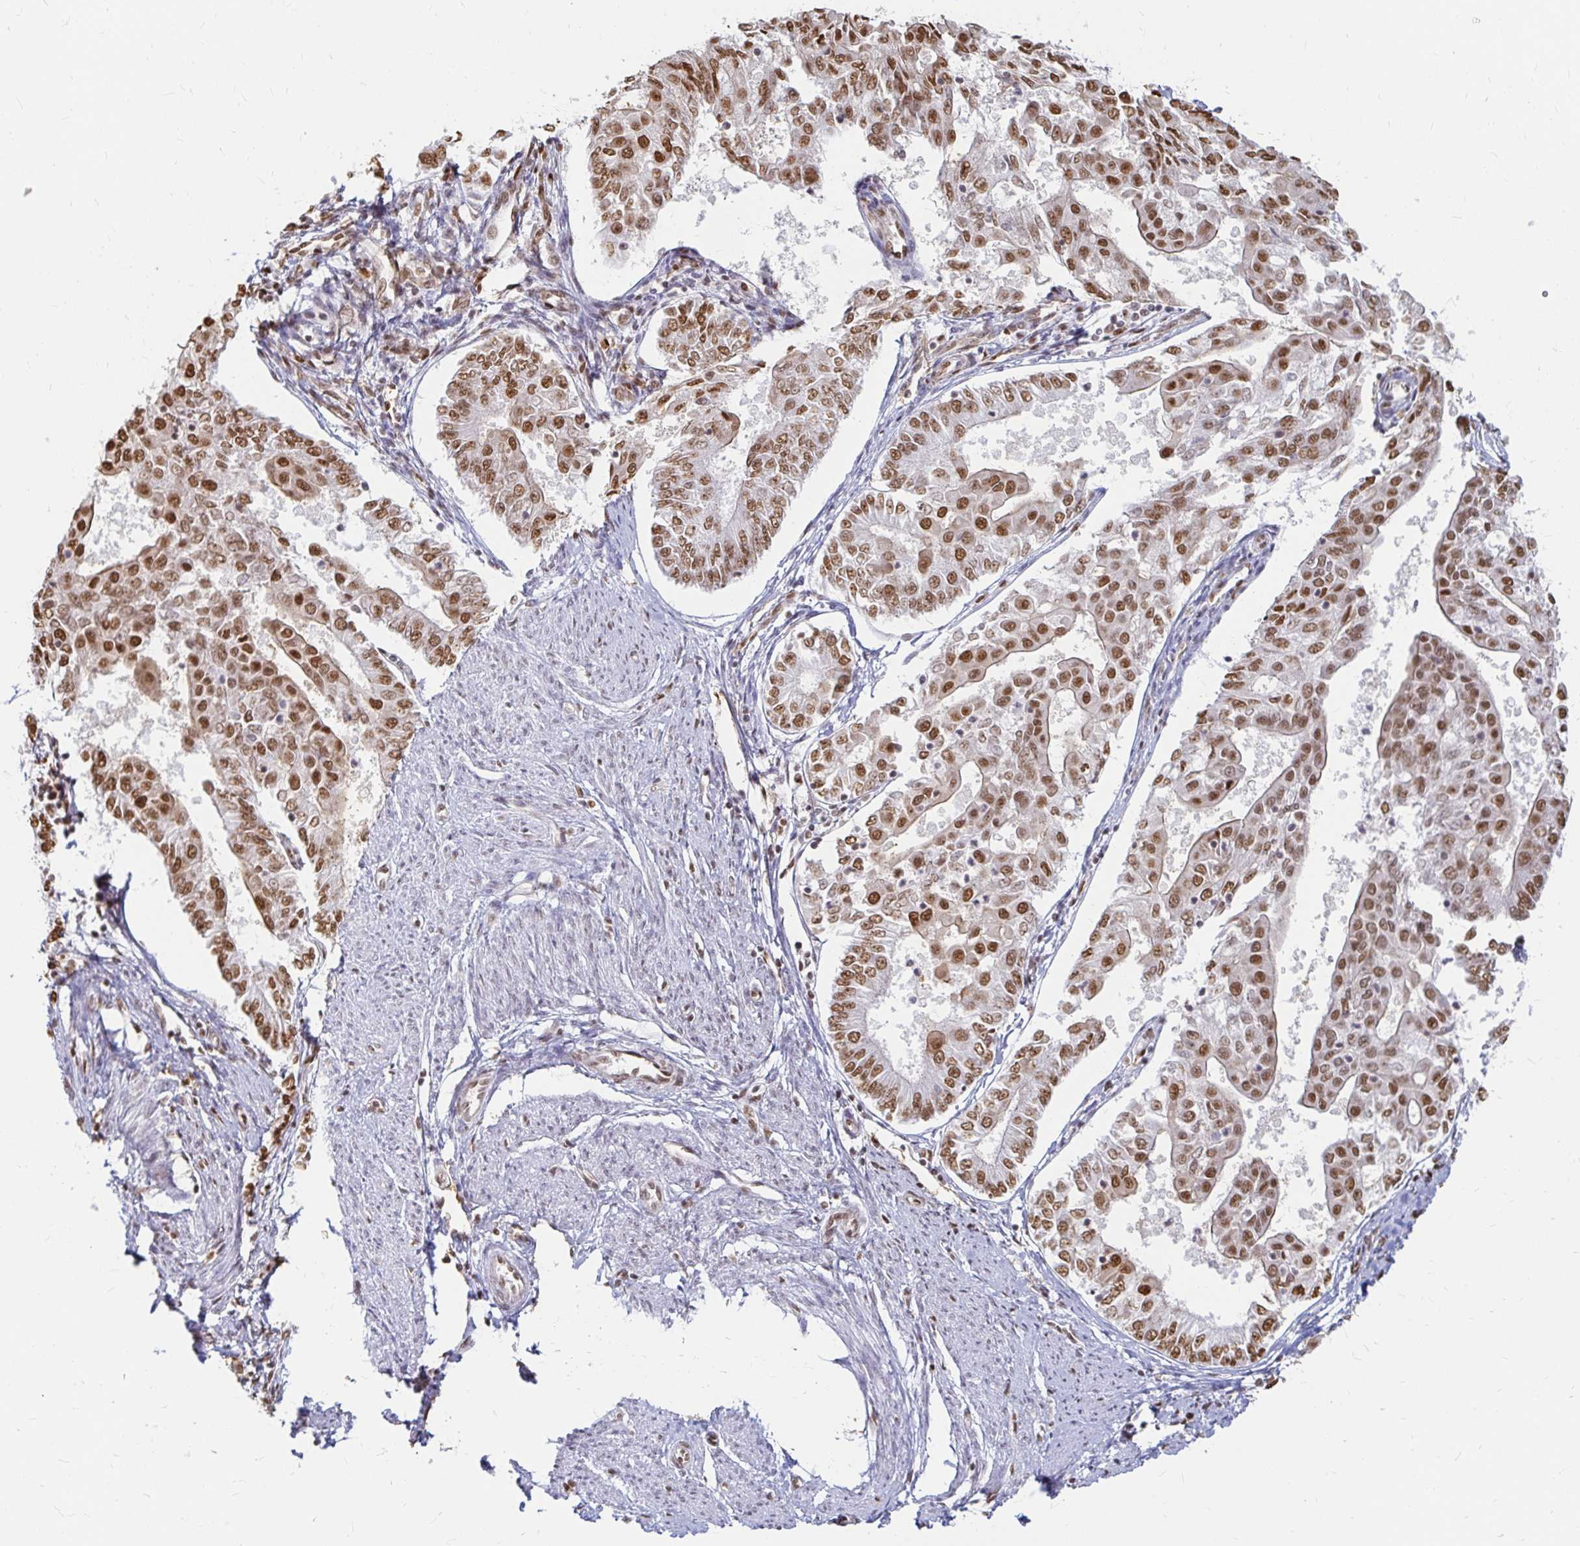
{"staining": {"intensity": "strong", "quantity": ">75%", "location": "nuclear"}, "tissue": "endometrial cancer", "cell_type": "Tumor cells", "image_type": "cancer", "snomed": [{"axis": "morphology", "description": "Adenocarcinoma, NOS"}, {"axis": "topography", "description": "Endometrium"}], "caption": "A brown stain highlights strong nuclear expression of a protein in endometrial adenocarcinoma tumor cells.", "gene": "HNRNPU", "patient": {"sex": "female", "age": 68}}